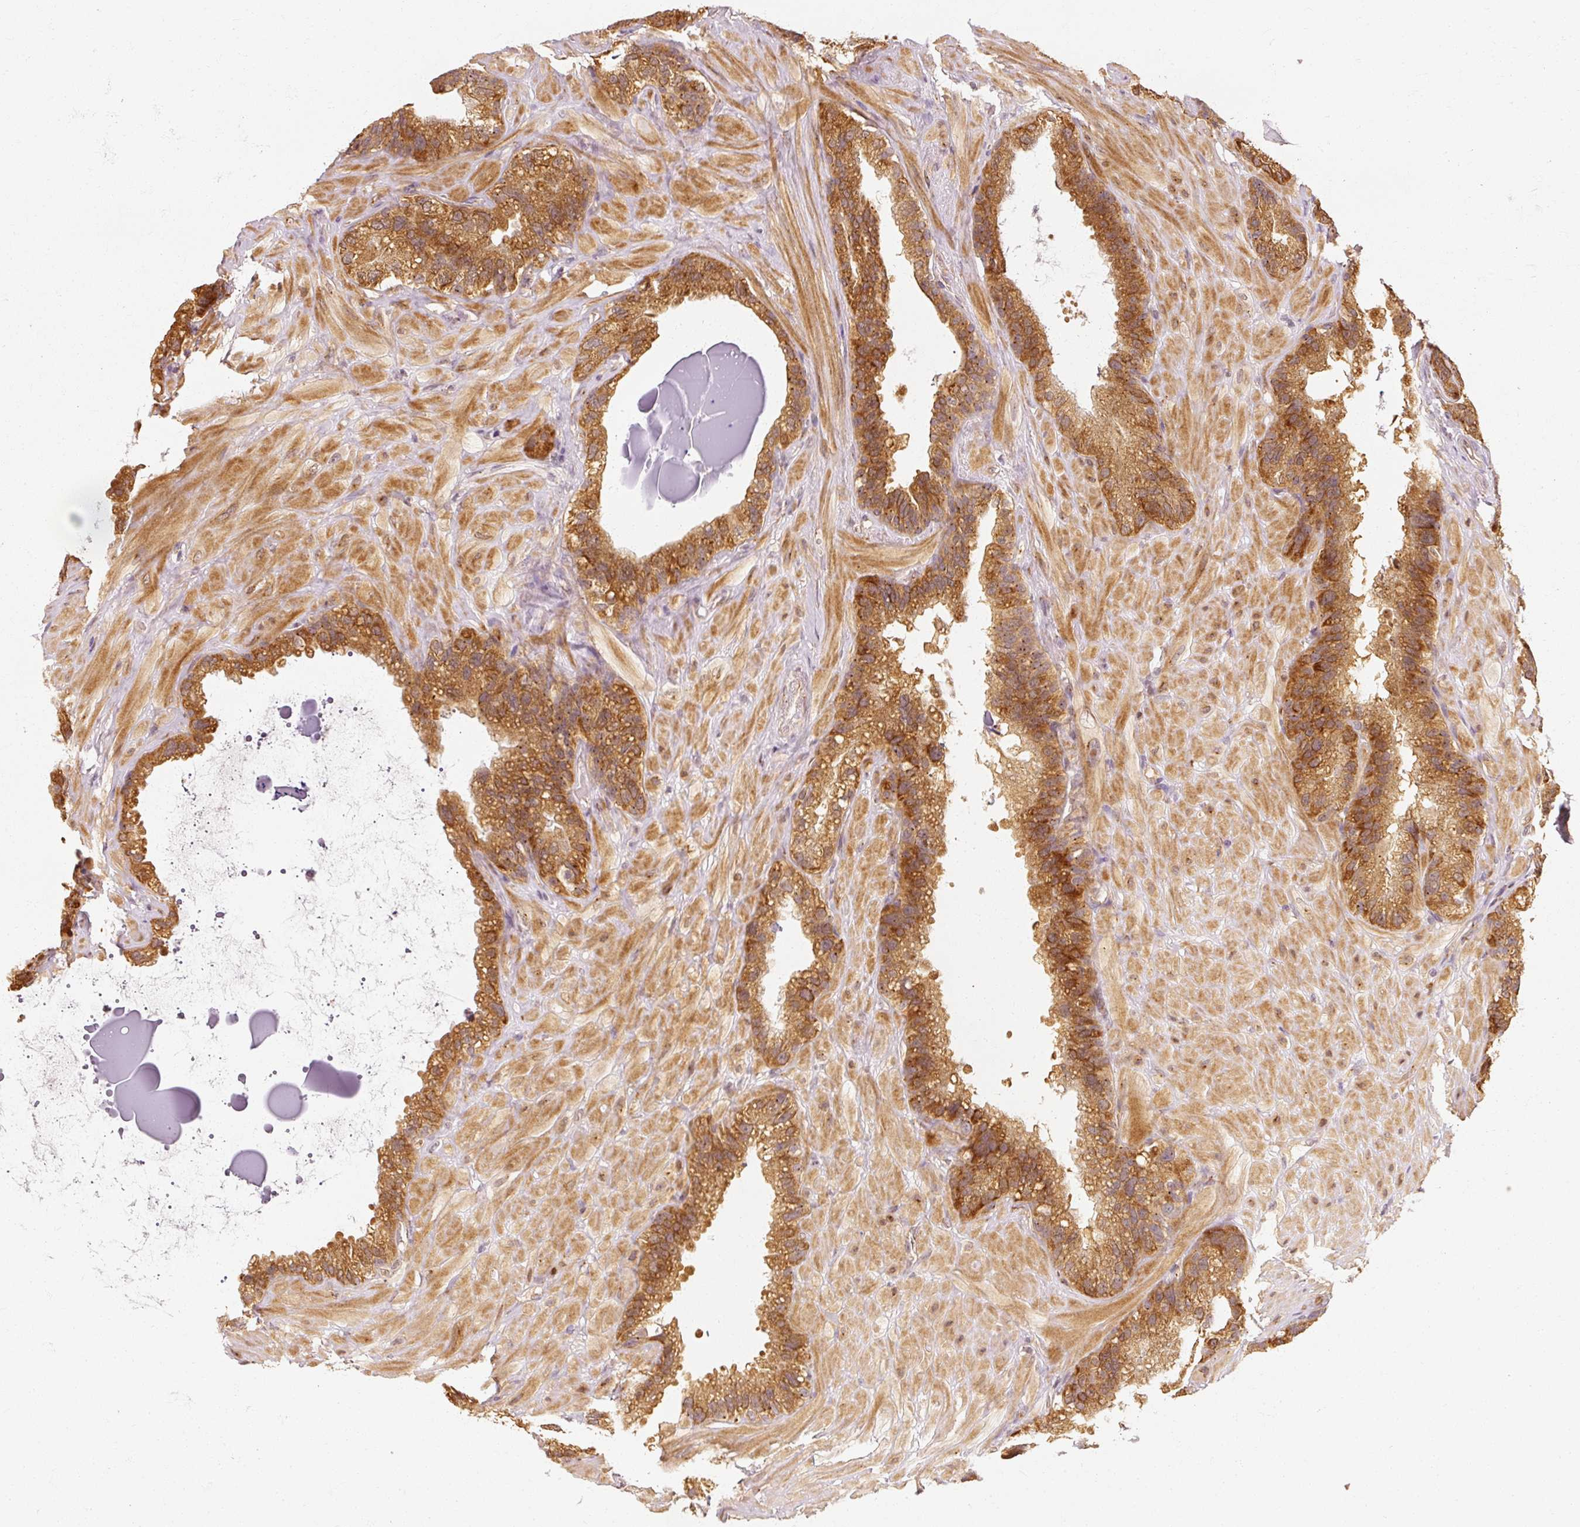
{"staining": {"intensity": "strong", "quantity": ">75%", "location": "cytoplasmic/membranous"}, "tissue": "seminal vesicle", "cell_type": "Glandular cells", "image_type": "normal", "snomed": [{"axis": "morphology", "description": "Normal tissue, NOS"}, {"axis": "topography", "description": "Seminal veicle"}, {"axis": "topography", "description": "Peripheral nerve tissue"}], "caption": "Immunohistochemistry histopathology image of normal seminal vesicle stained for a protein (brown), which demonstrates high levels of strong cytoplasmic/membranous positivity in approximately >75% of glandular cells.", "gene": "EEF1A1", "patient": {"sex": "male", "age": 76}}